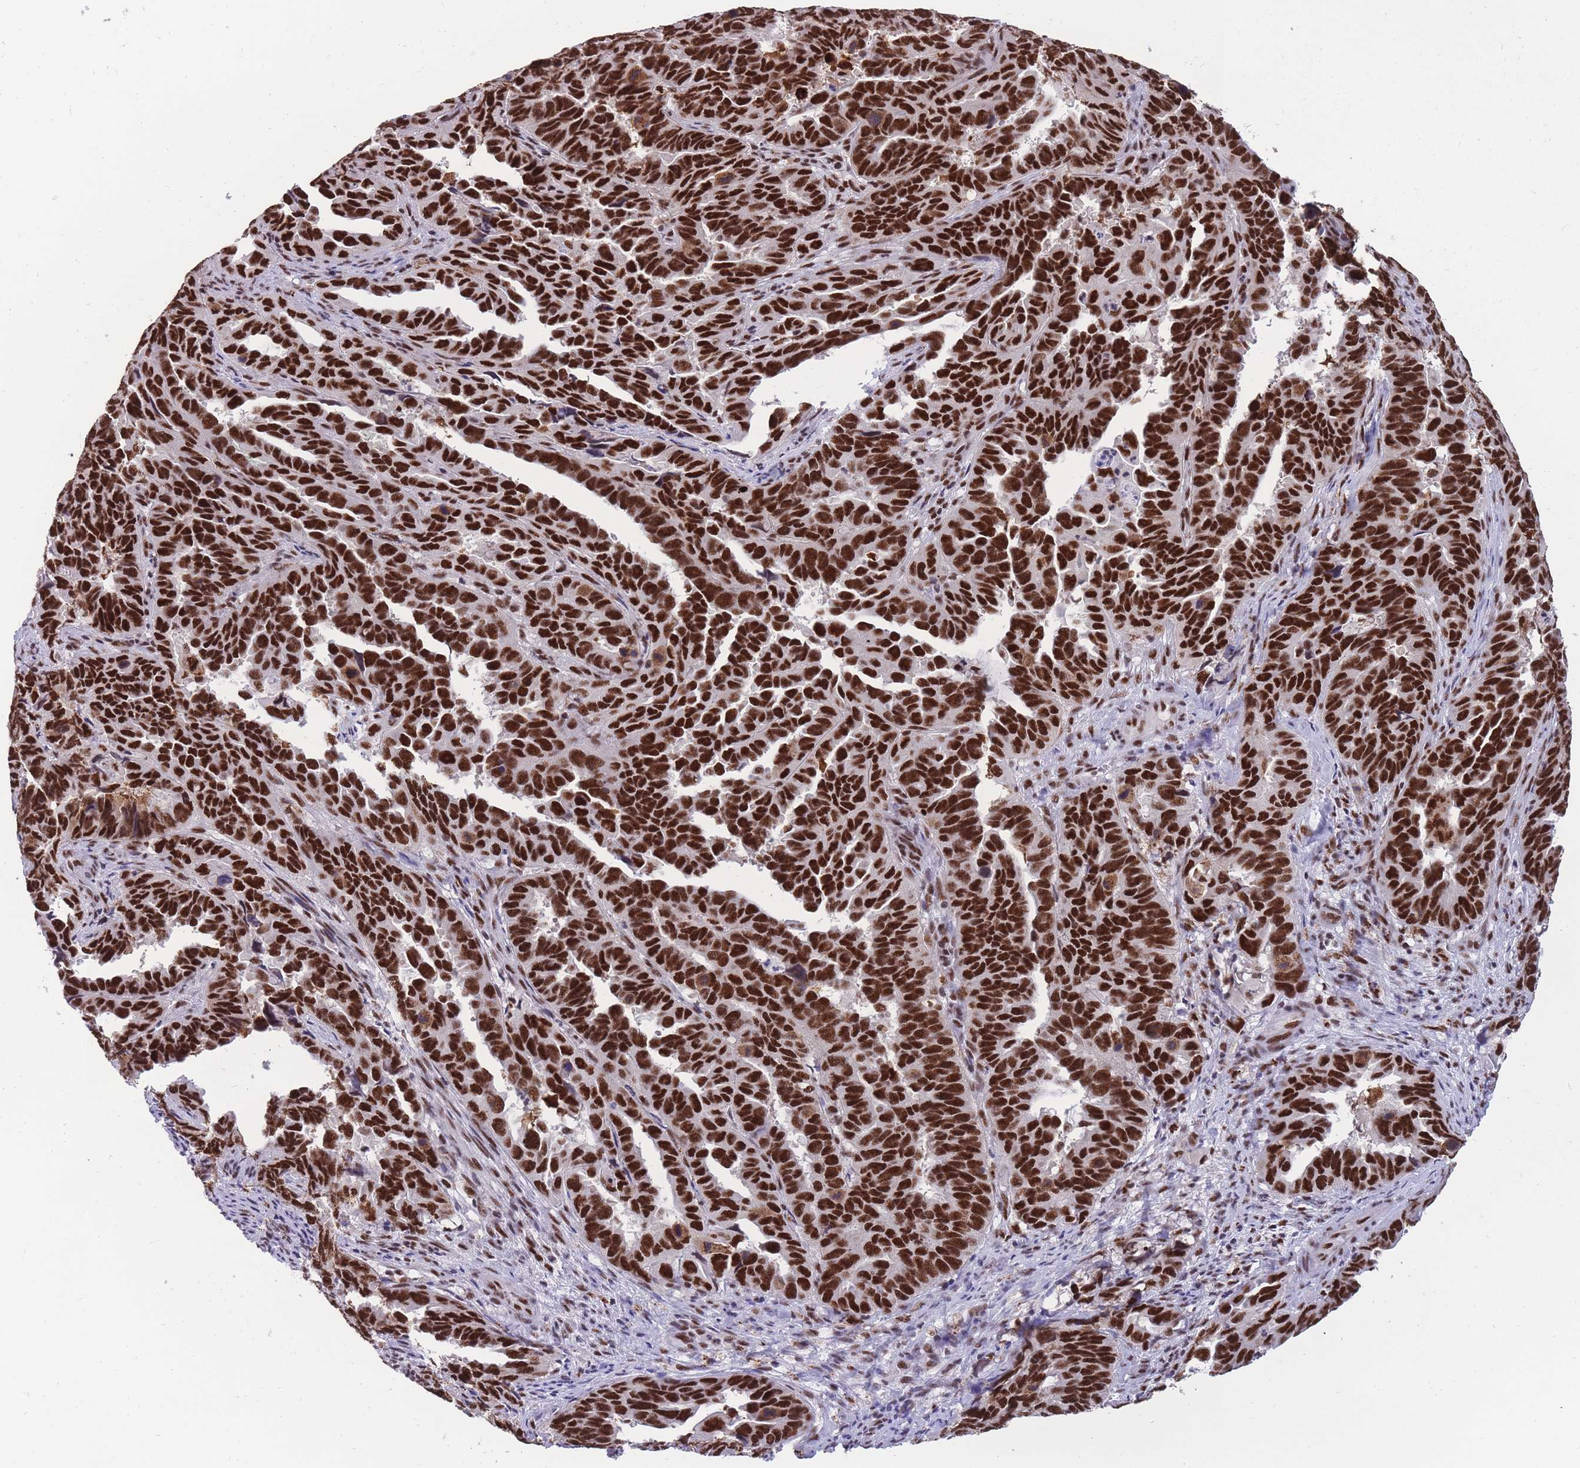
{"staining": {"intensity": "strong", "quantity": ">75%", "location": "nuclear"}, "tissue": "endometrial cancer", "cell_type": "Tumor cells", "image_type": "cancer", "snomed": [{"axis": "morphology", "description": "Adenocarcinoma, NOS"}, {"axis": "topography", "description": "Endometrium"}], "caption": "Adenocarcinoma (endometrial) stained for a protein (brown) demonstrates strong nuclear positive positivity in about >75% of tumor cells.", "gene": "PRPF19", "patient": {"sex": "female", "age": 65}}